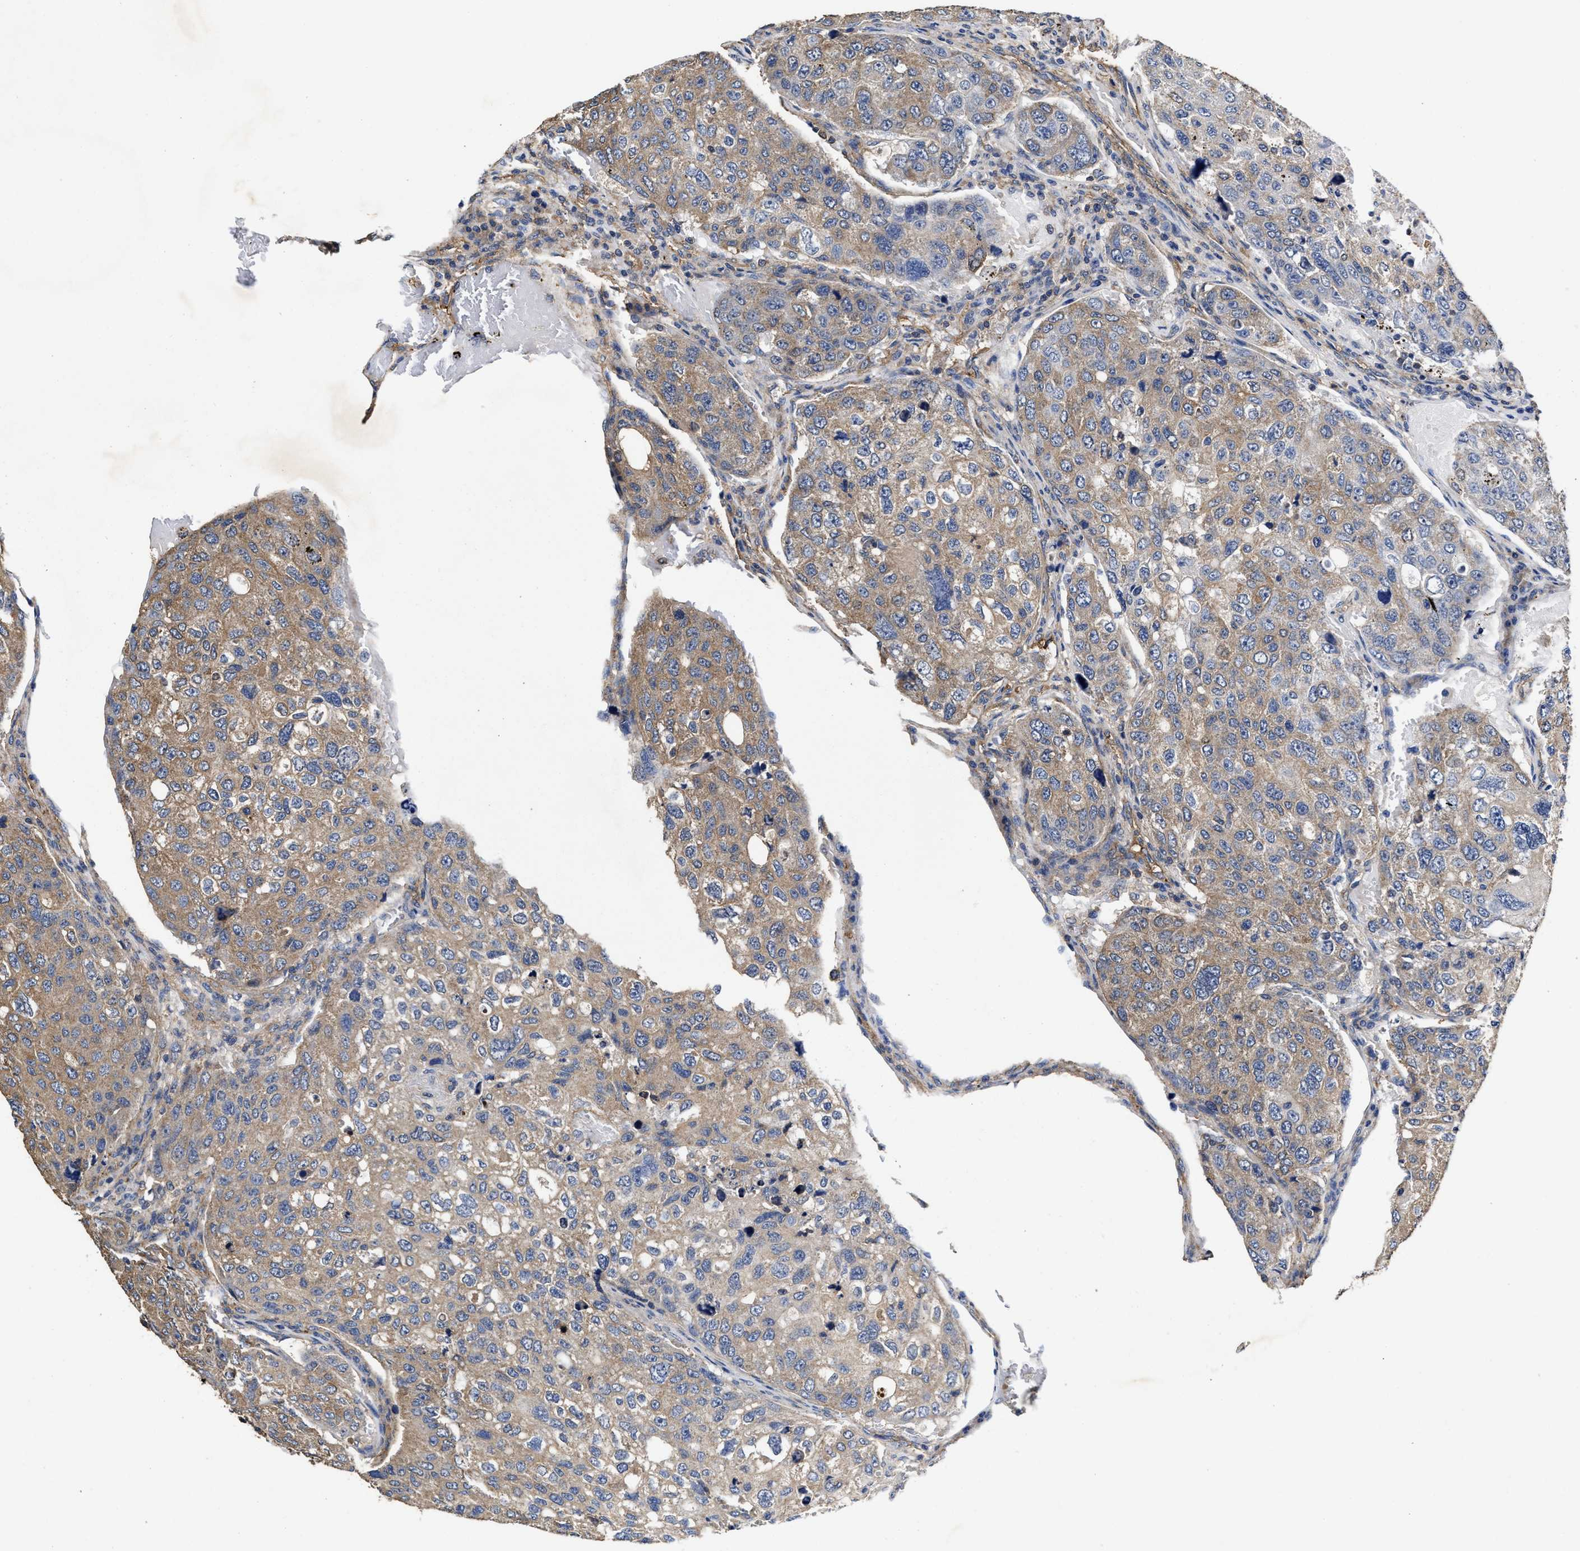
{"staining": {"intensity": "moderate", "quantity": ">75%", "location": "cytoplasmic/membranous"}, "tissue": "urothelial cancer", "cell_type": "Tumor cells", "image_type": "cancer", "snomed": [{"axis": "morphology", "description": "Urothelial carcinoma, High grade"}, {"axis": "topography", "description": "Lymph node"}, {"axis": "topography", "description": "Urinary bladder"}], "caption": "DAB (3,3'-diaminobenzidine) immunohistochemical staining of human urothelial carcinoma (high-grade) displays moderate cytoplasmic/membranous protein staining in approximately >75% of tumor cells. Using DAB (brown) and hematoxylin (blue) stains, captured at high magnification using brightfield microscopy.", "gene": "SFXN4", "patient": {"sex": "male", "age": 51}}